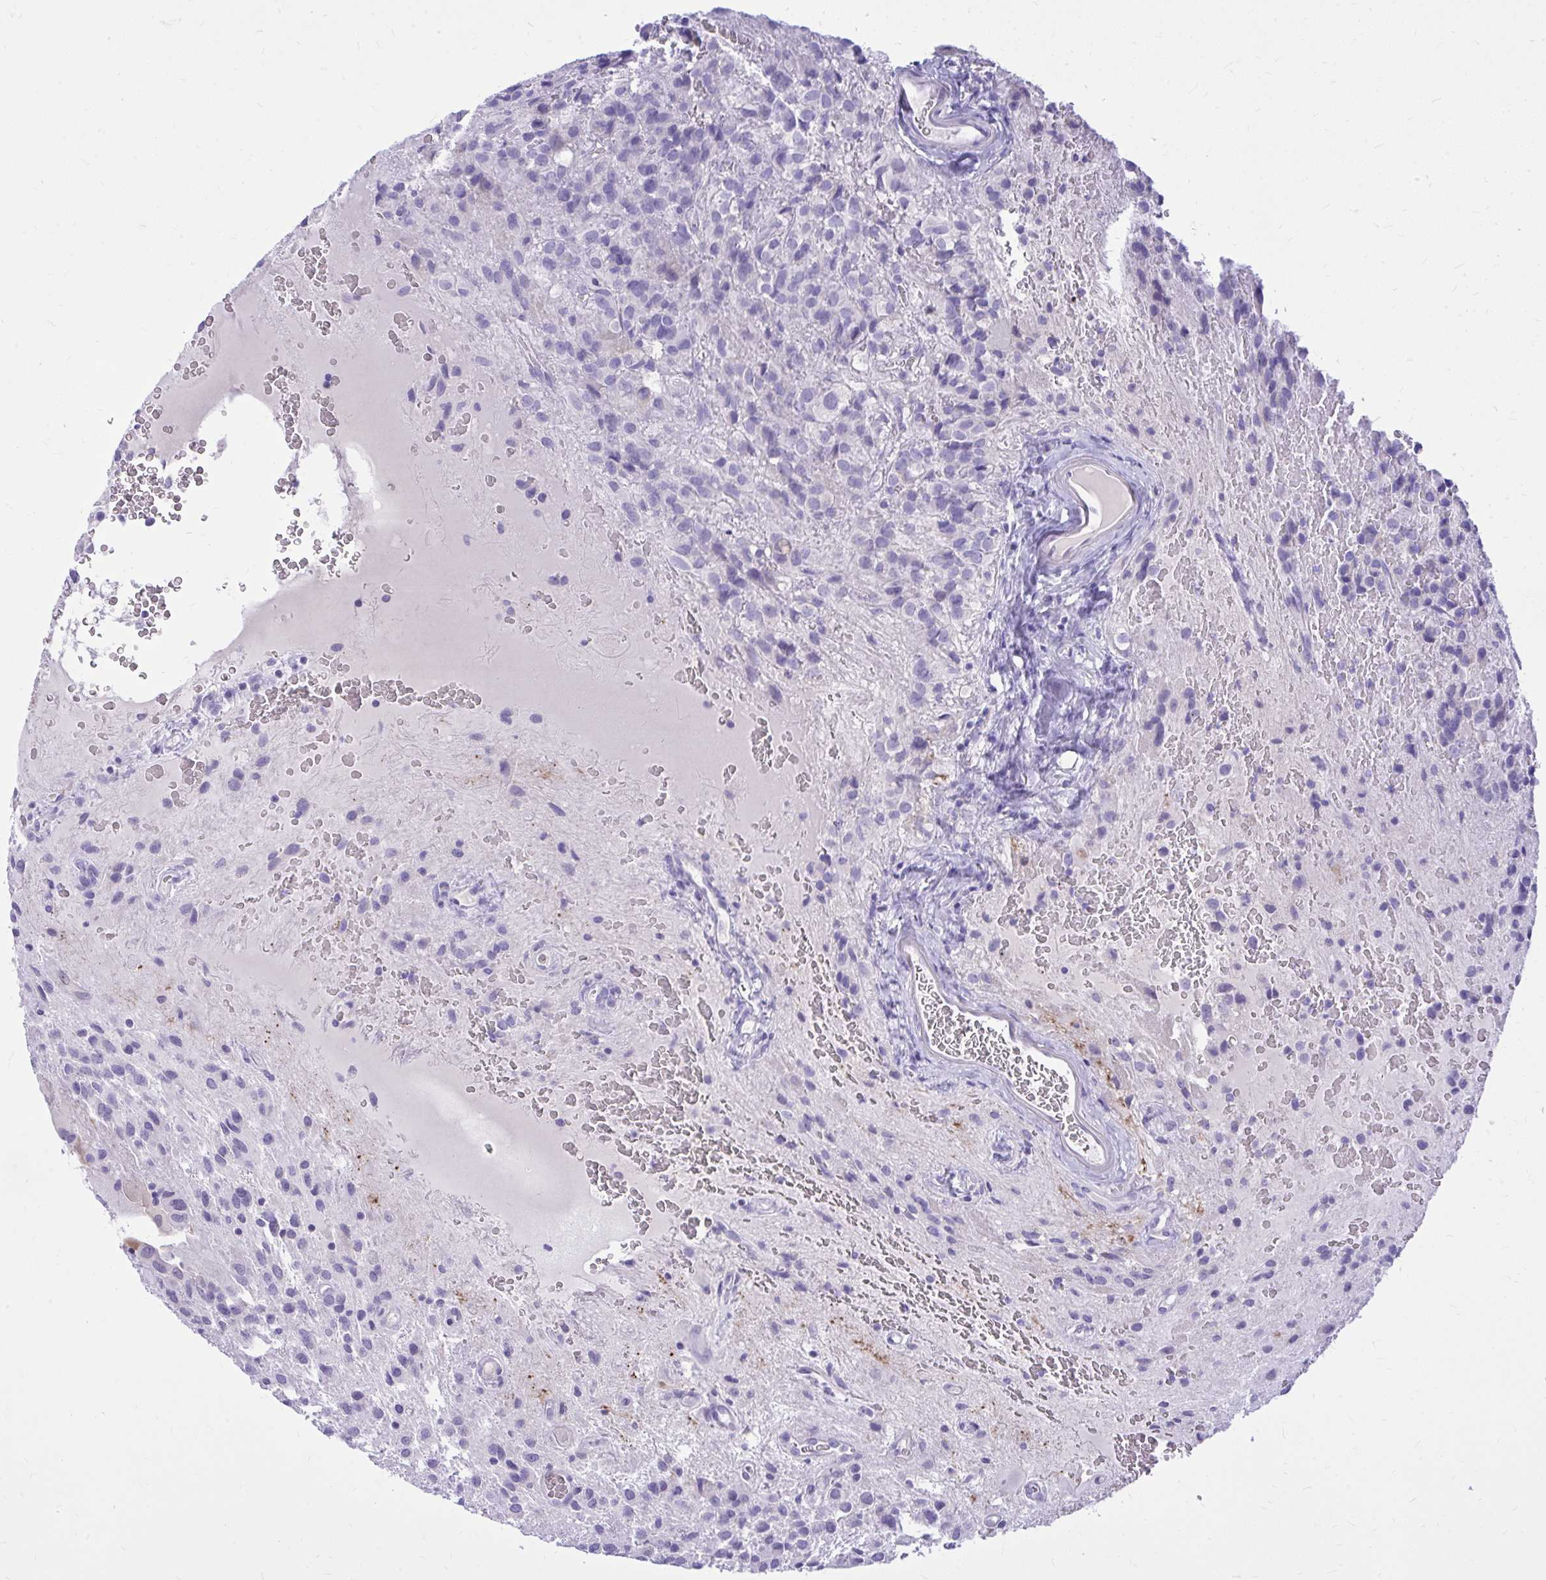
{"staining": {"intensity": "negative", "quantity": "none", "location": "none"}, "tissue": "glioma", "cell_type": "Tumor cells", "image_type": "cancer", "snomed": [{"axis": "morphology", "description": "Glioma, malignant, Low grade"}, {"axis": "topography", "description": "Brain"}], "caption": "Malignant glioma (low-grade) stained for a protein using IHC demonstrates no expression tumor cells.", "gene": "NNMT", "patient": {"sex": "male", "age": 56}}